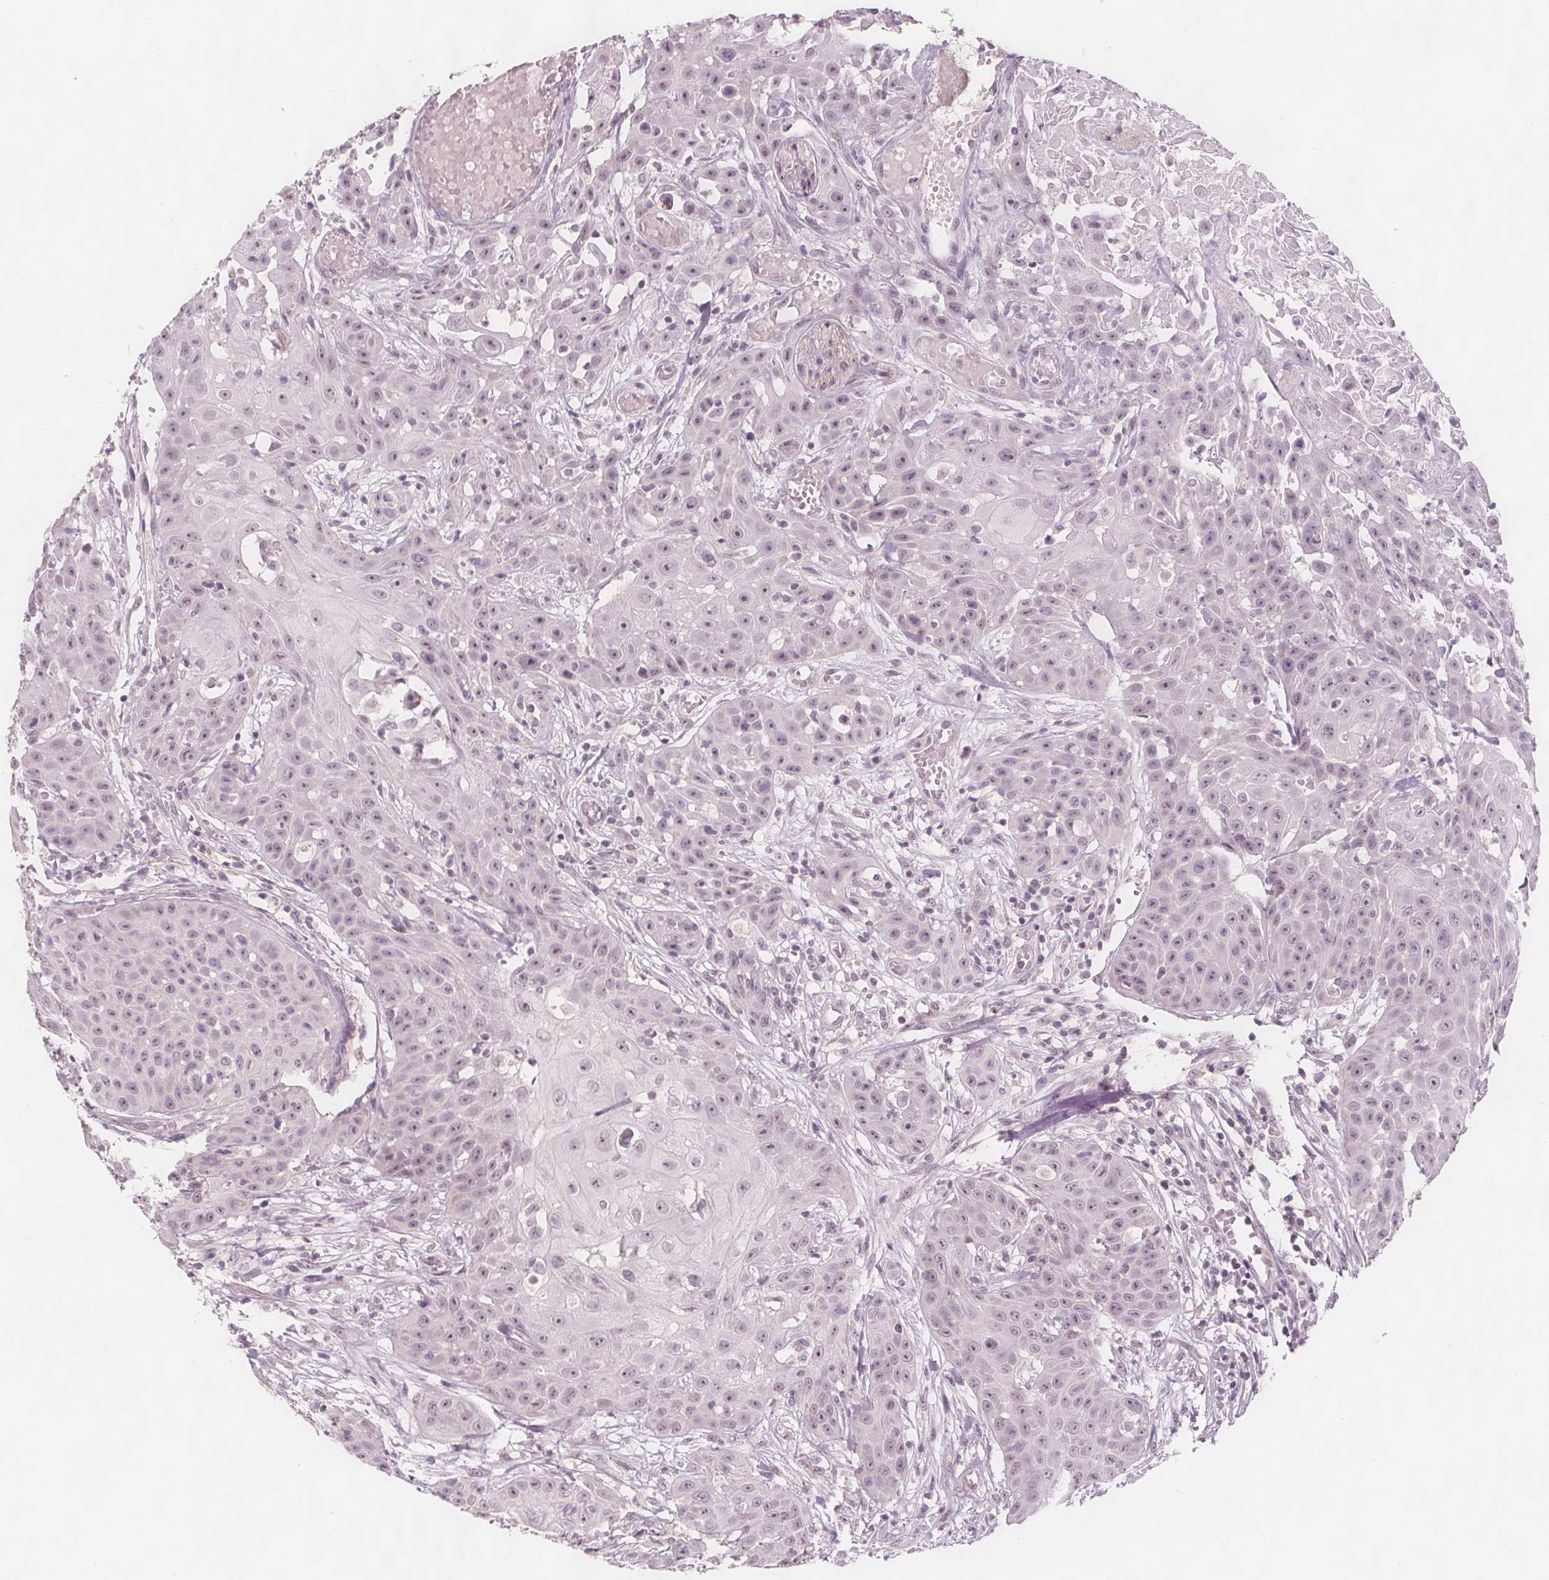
{"staining": {"intensity": "weak", "quantity": "<25%", "location": "nuclear"}, "tissue": "head and neck cancer", "cell_type": "Tumor cells", "image_type": "cancer", "snomed": [{"axis": "morphology", "description": "Squamous cell carcinoma, NOS"}, {"axis": "topography", "description": "Oral tissue"}, {"axis": "topography", "description": "Head-Neck"}], "caption": "Protein analysis of head and neck squamous cell carcinoma exhibits no significant staining in tumor cells.", "gene": "C1orf167", "patient": {"sex": "female", "age": 55}}